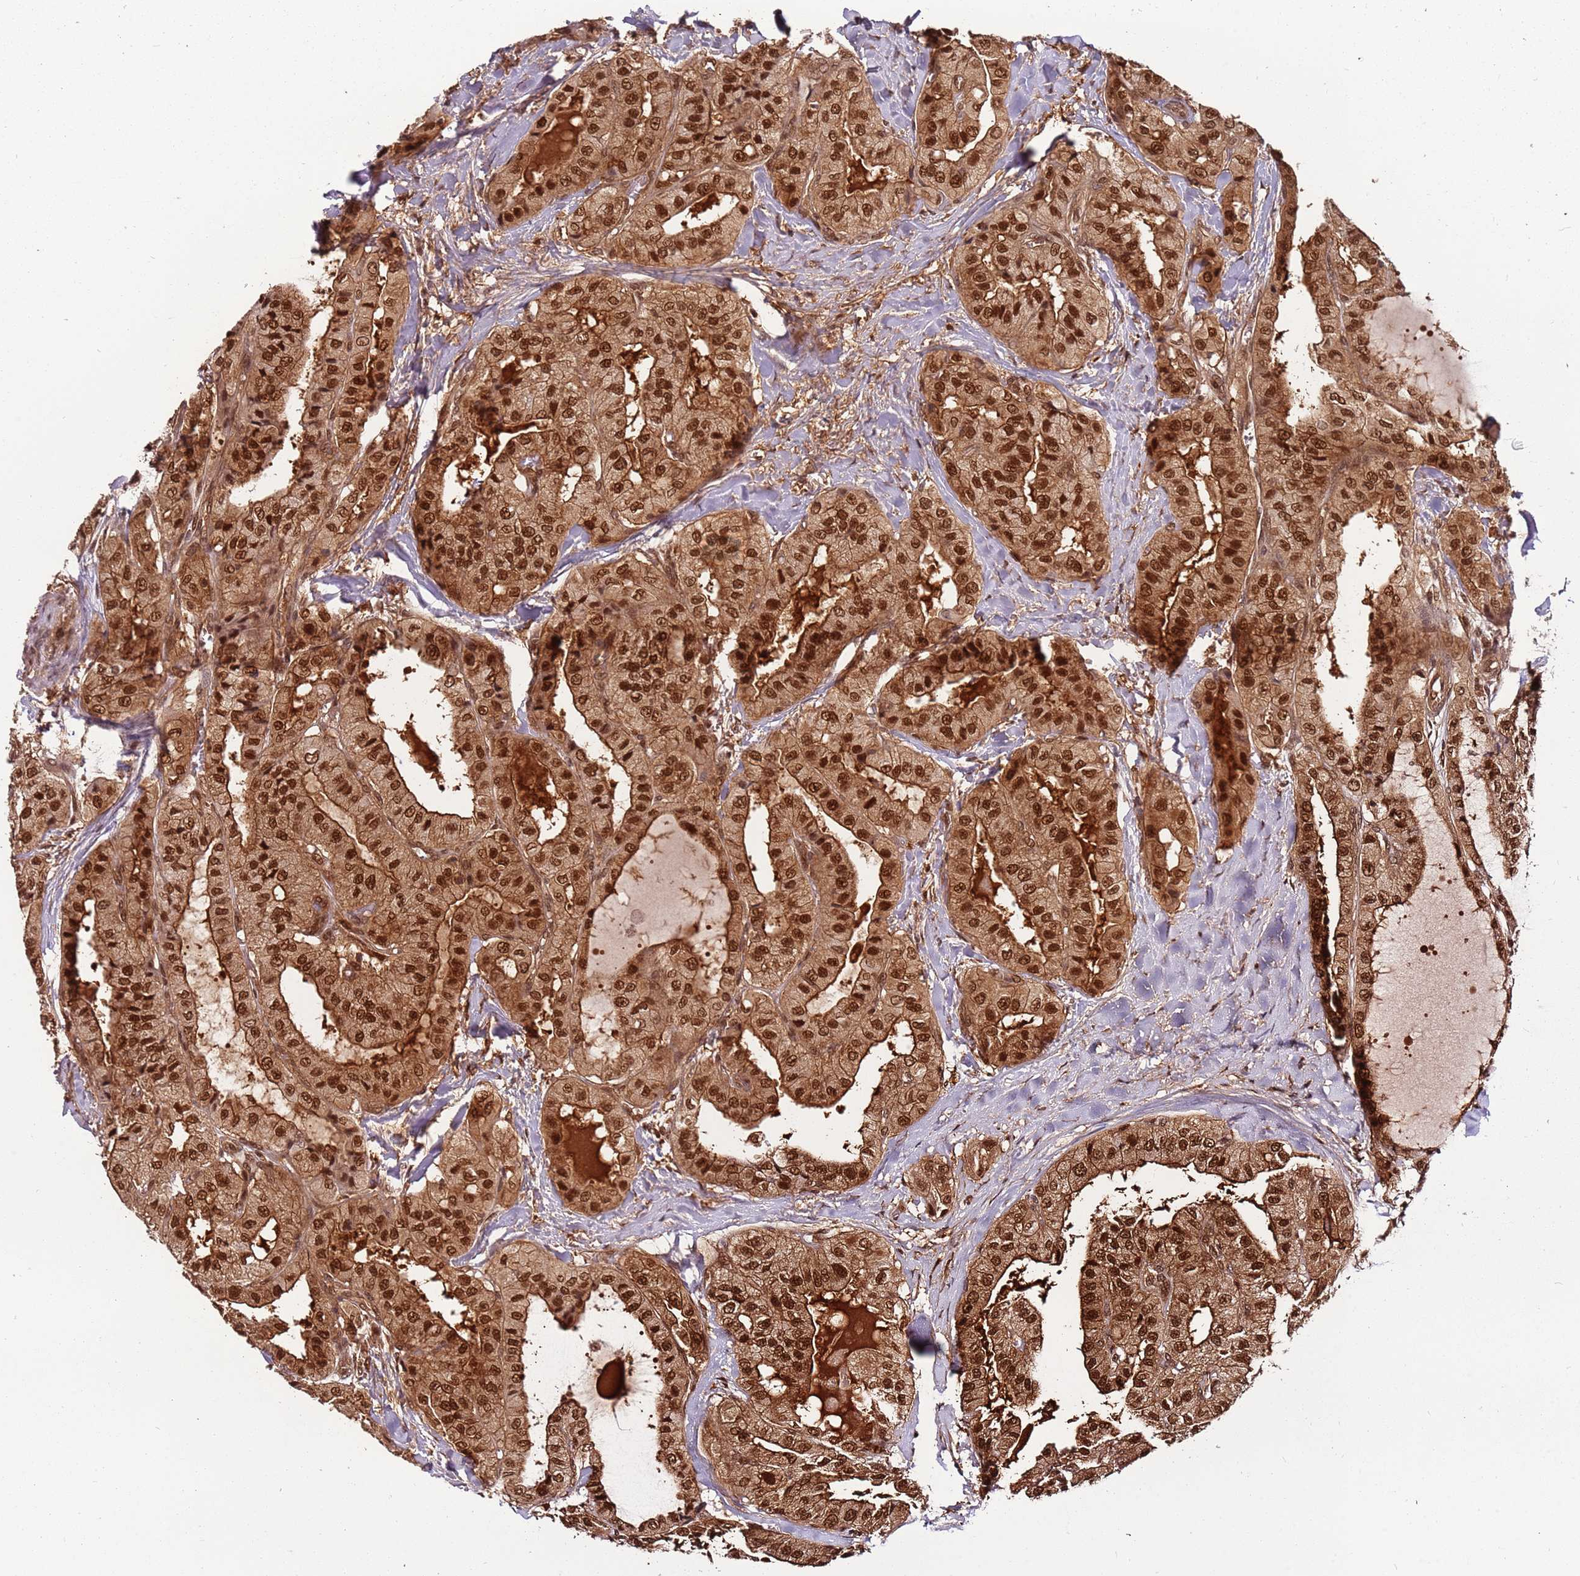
{"staining": {"intensity": "strong", "quantity": ">75%", "location": "cytoplasmic/membranous,nuclear"}, "tissue": "thyroid cancer", "cell_type": "Tumor cells", "image_type": "cancer", "snomed": [{"axis": "morphology", "description": "Papillary adenocarcinoma, NOS"}, {"axis": "topography", "description": "Thyroid gland"}], "caption": "Papillary adenocarcinoma (thyroid) was stained to show a protein in brown. There is high levels of strong cytoplasmic/membranous and nuclear expression in approximately >75% of tumor cells.", "gene": "PGLS", "patient": {"sex": "female", "age": 59}}